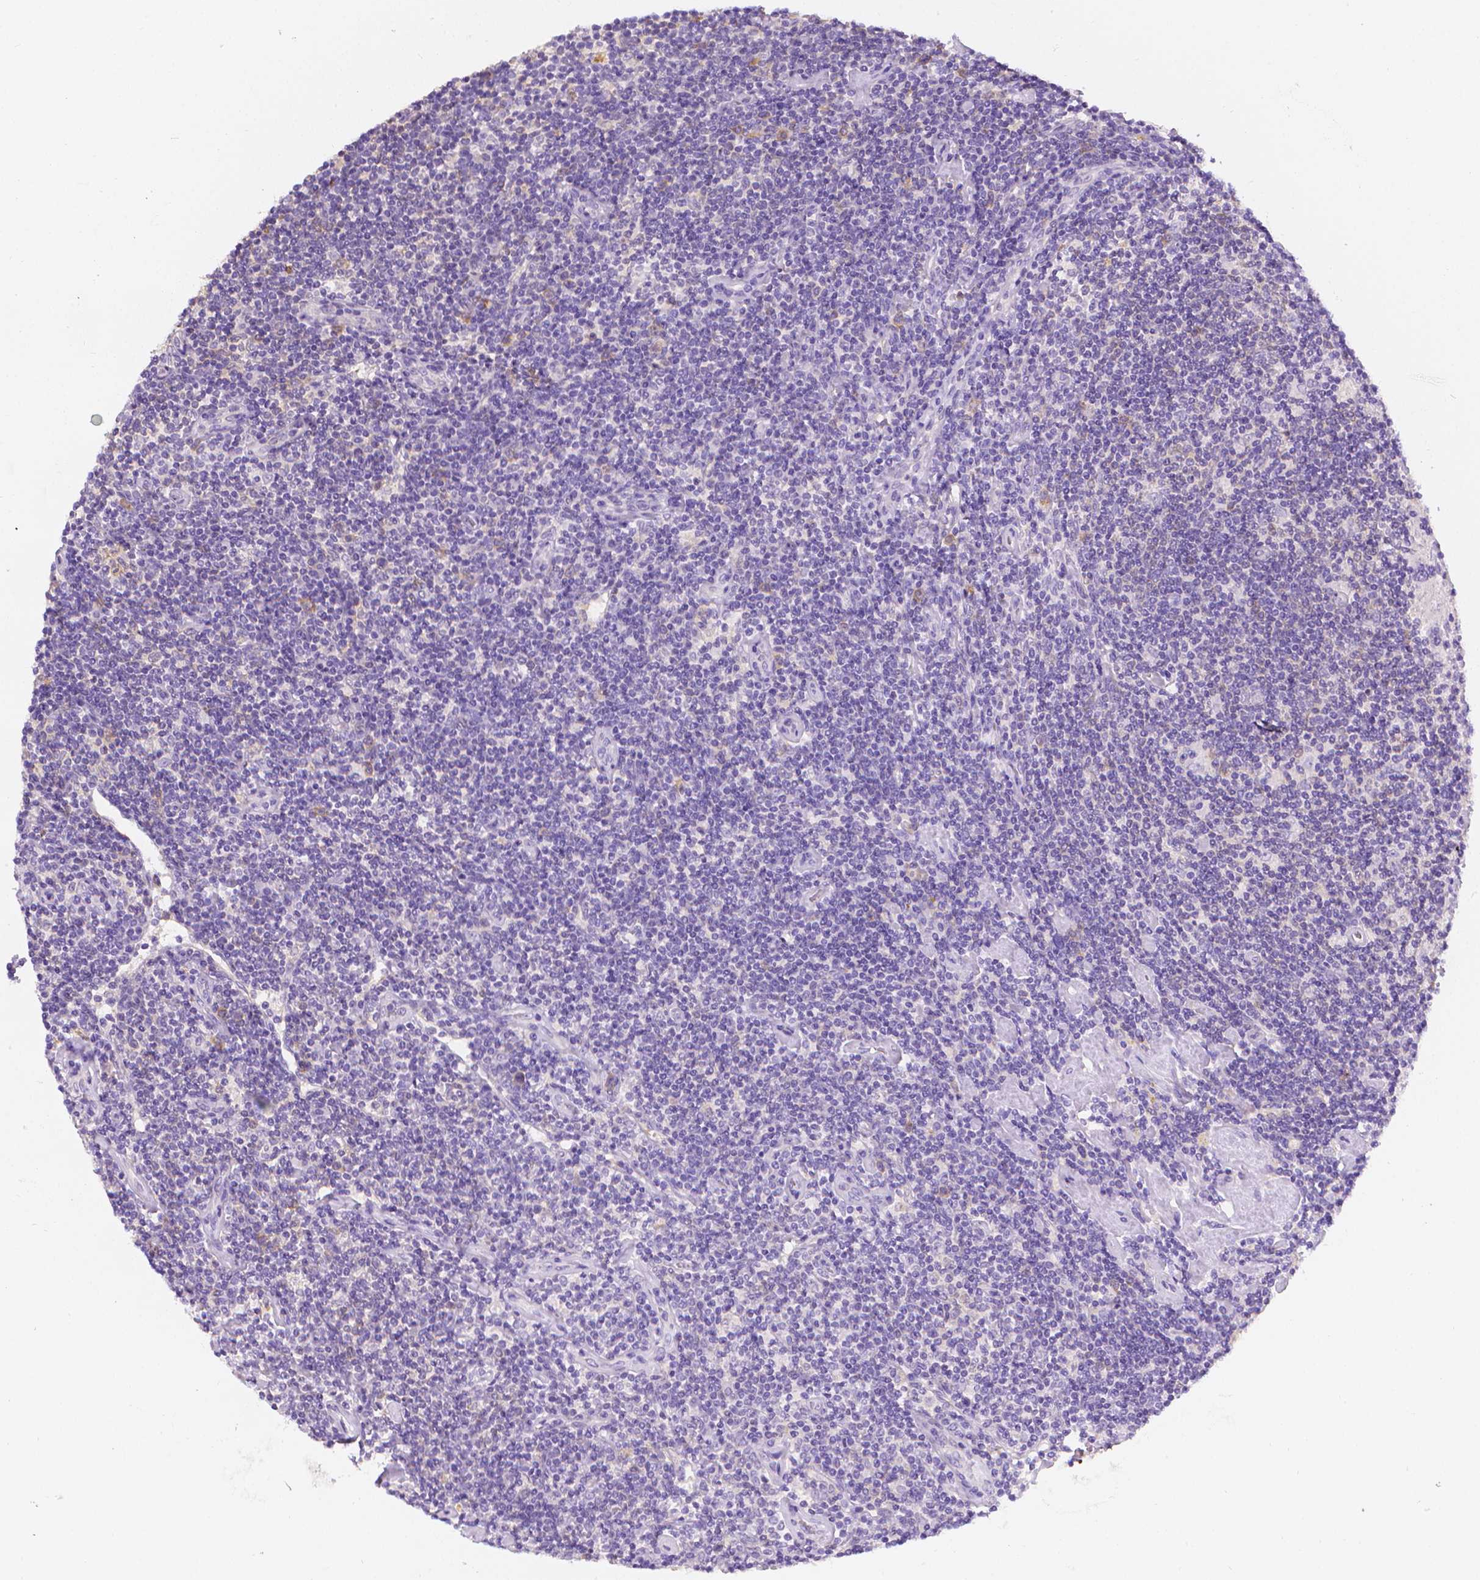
{"staining": {"intensity": "negative", "quantity": "none", "location": "none"}, "tissue": "lymphoma", "cell_type": "Tumor cells", "image_type": "cancer", "snomed": [{"axis": "morphology", "description": "Hodgkin's disease, NOS"}, {"axis": "topography", "description": "Lymph node"}], "caption": "Tumor cells show no significant protein expression in lymphoma.", "gene": "FASN", "patient": {"sex": "male", "age": 40}}